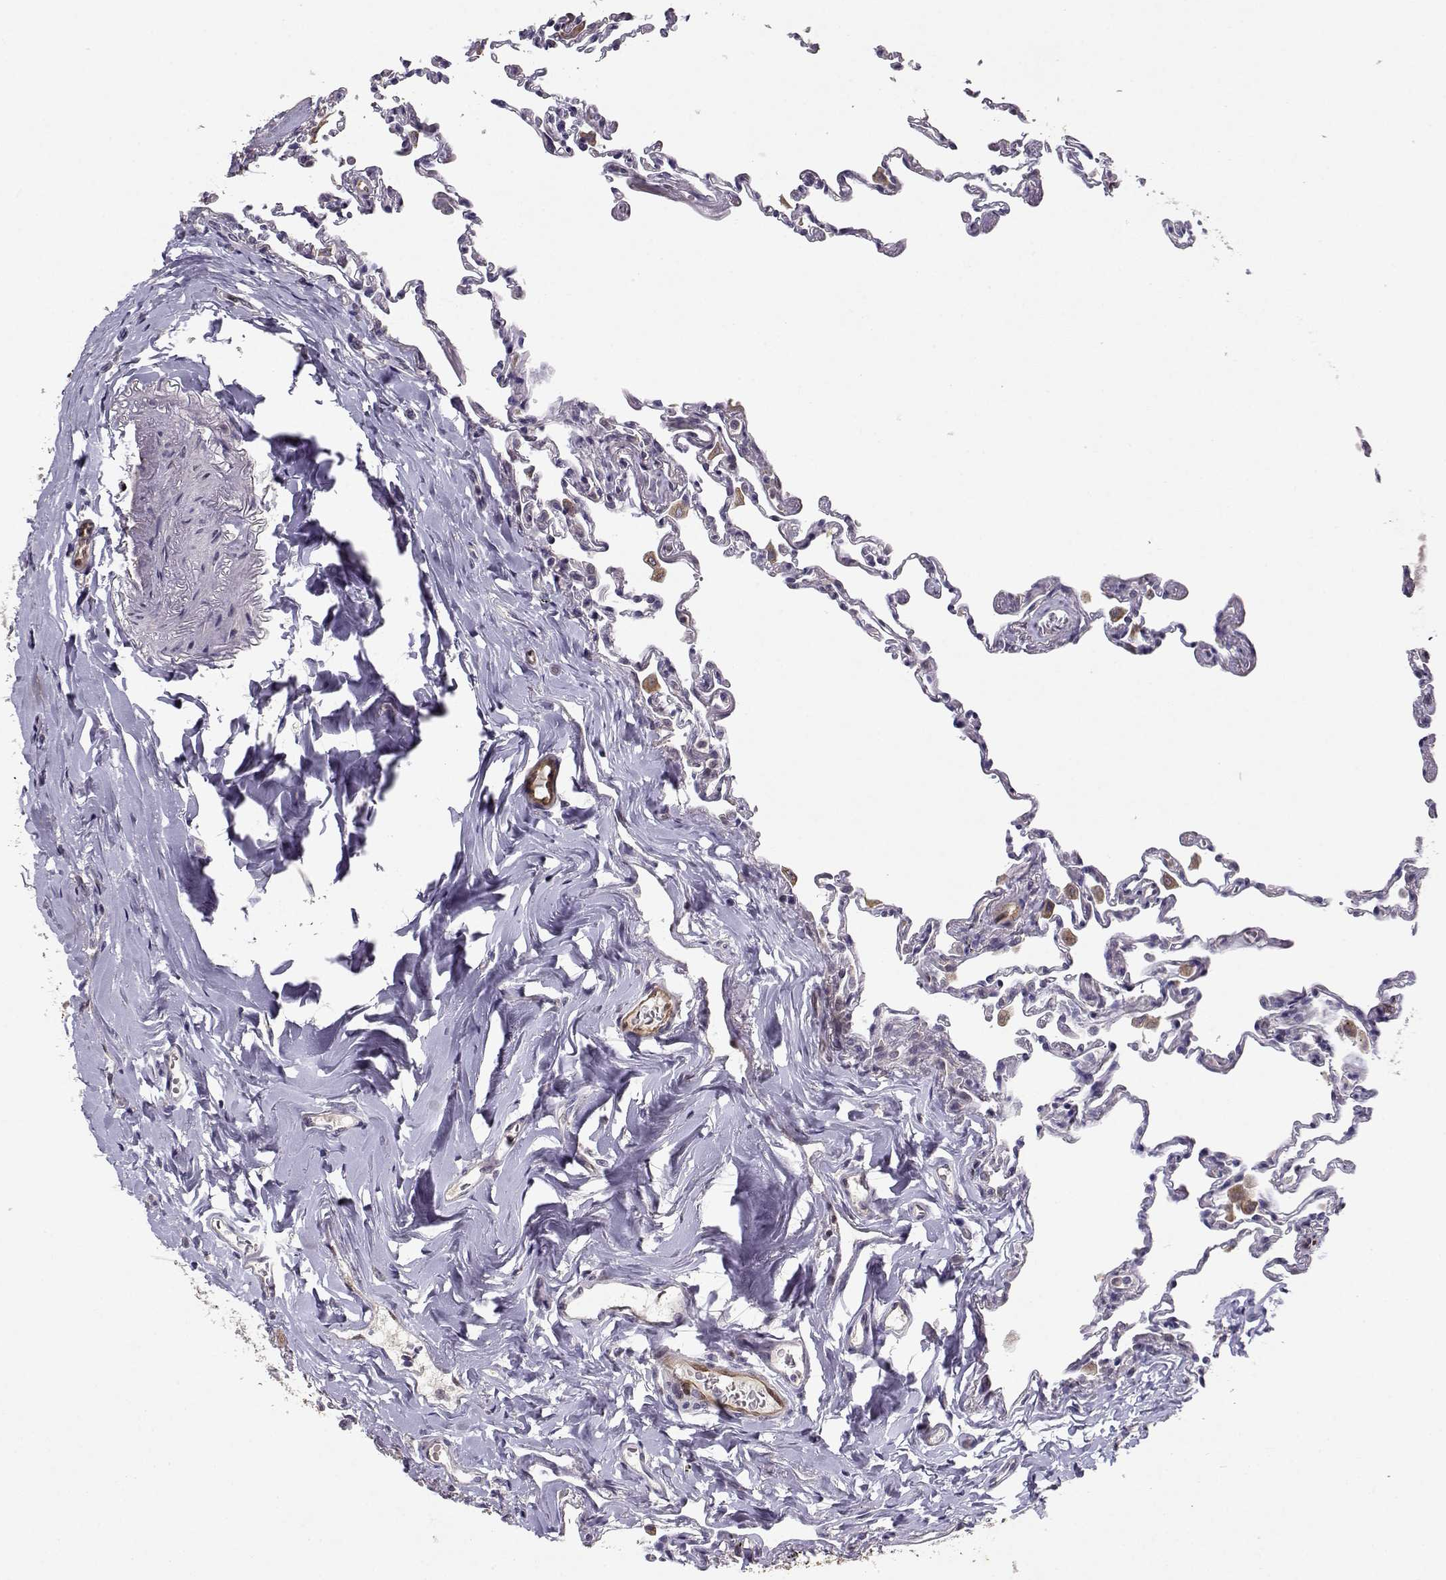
{"staining": {"intensity": "negative", "quantity": "none", "location": "none"}, "tissue": "lung", "cell_type": "Alveolar cells", "image_type": "normal", "snomed": [{"axis": "morphology", "description": "Normal tissue, NOS"}, {"axis": "topography", "description": "Lung"}], "caption": "Alveolar cells show no significant staining in benign lung. Brightfield microscopy of immunohistochemistry stained with DAB (3,3'-diaminobenzidine) (brown) and hematoxylin (blue), captured at high magnification.", "gene": "BMX", "patient": {"sex": "female", "age": 57}}